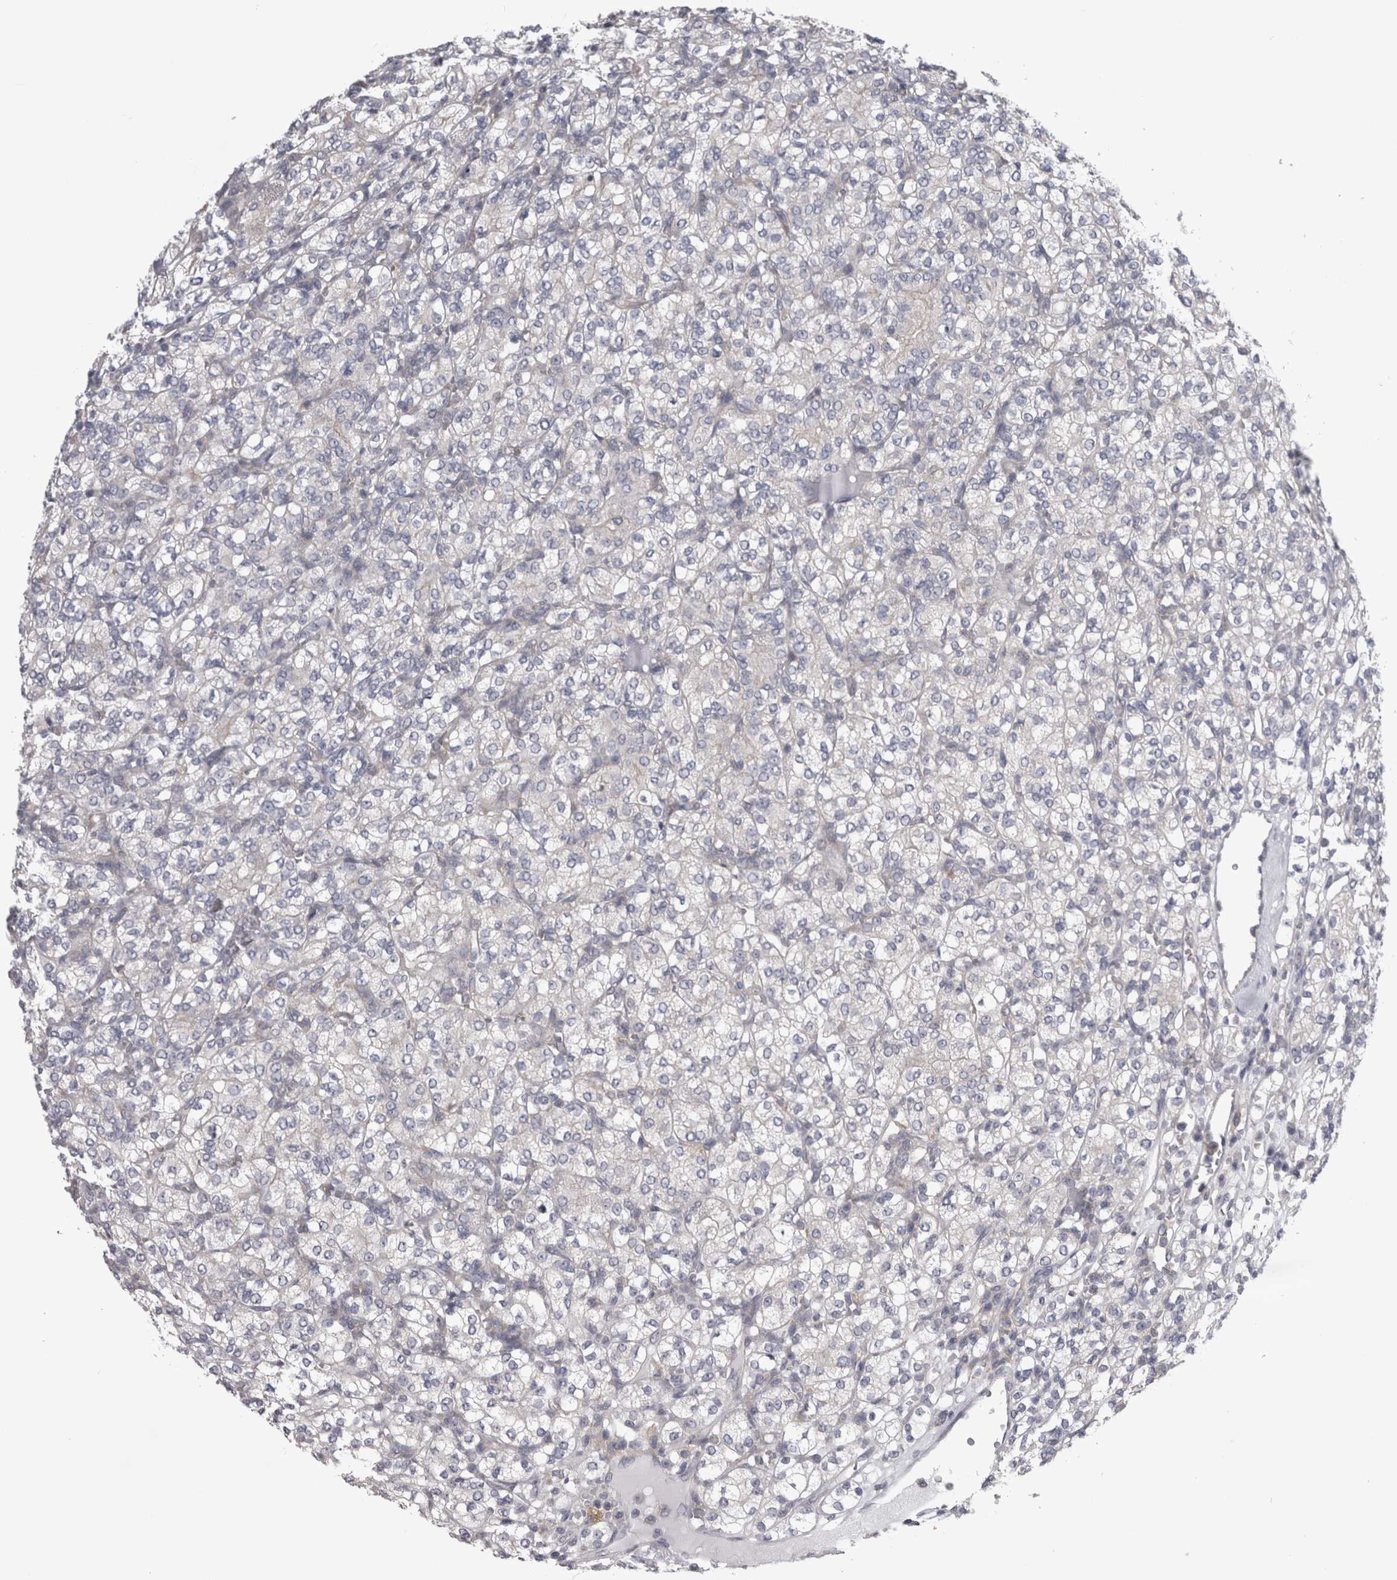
{"staining": {"intensity": "negative", "quantity": "none", "location": "none"}, "tissue": "renal cancer", "cell_type": "Tumor cells", "image_type": "cancer", "snomed": [{"axis": "morphology", "description": "Adenocarcinoma, NOS"}, {"axis": "topography", "description": "Kidney"}], "caption": "This is an IHC photomicrograph of human renal cancer. There is no positivity in tumor cells.", "gene": "PRRC2C", "patient": {"sex": "male", "age": 77}}